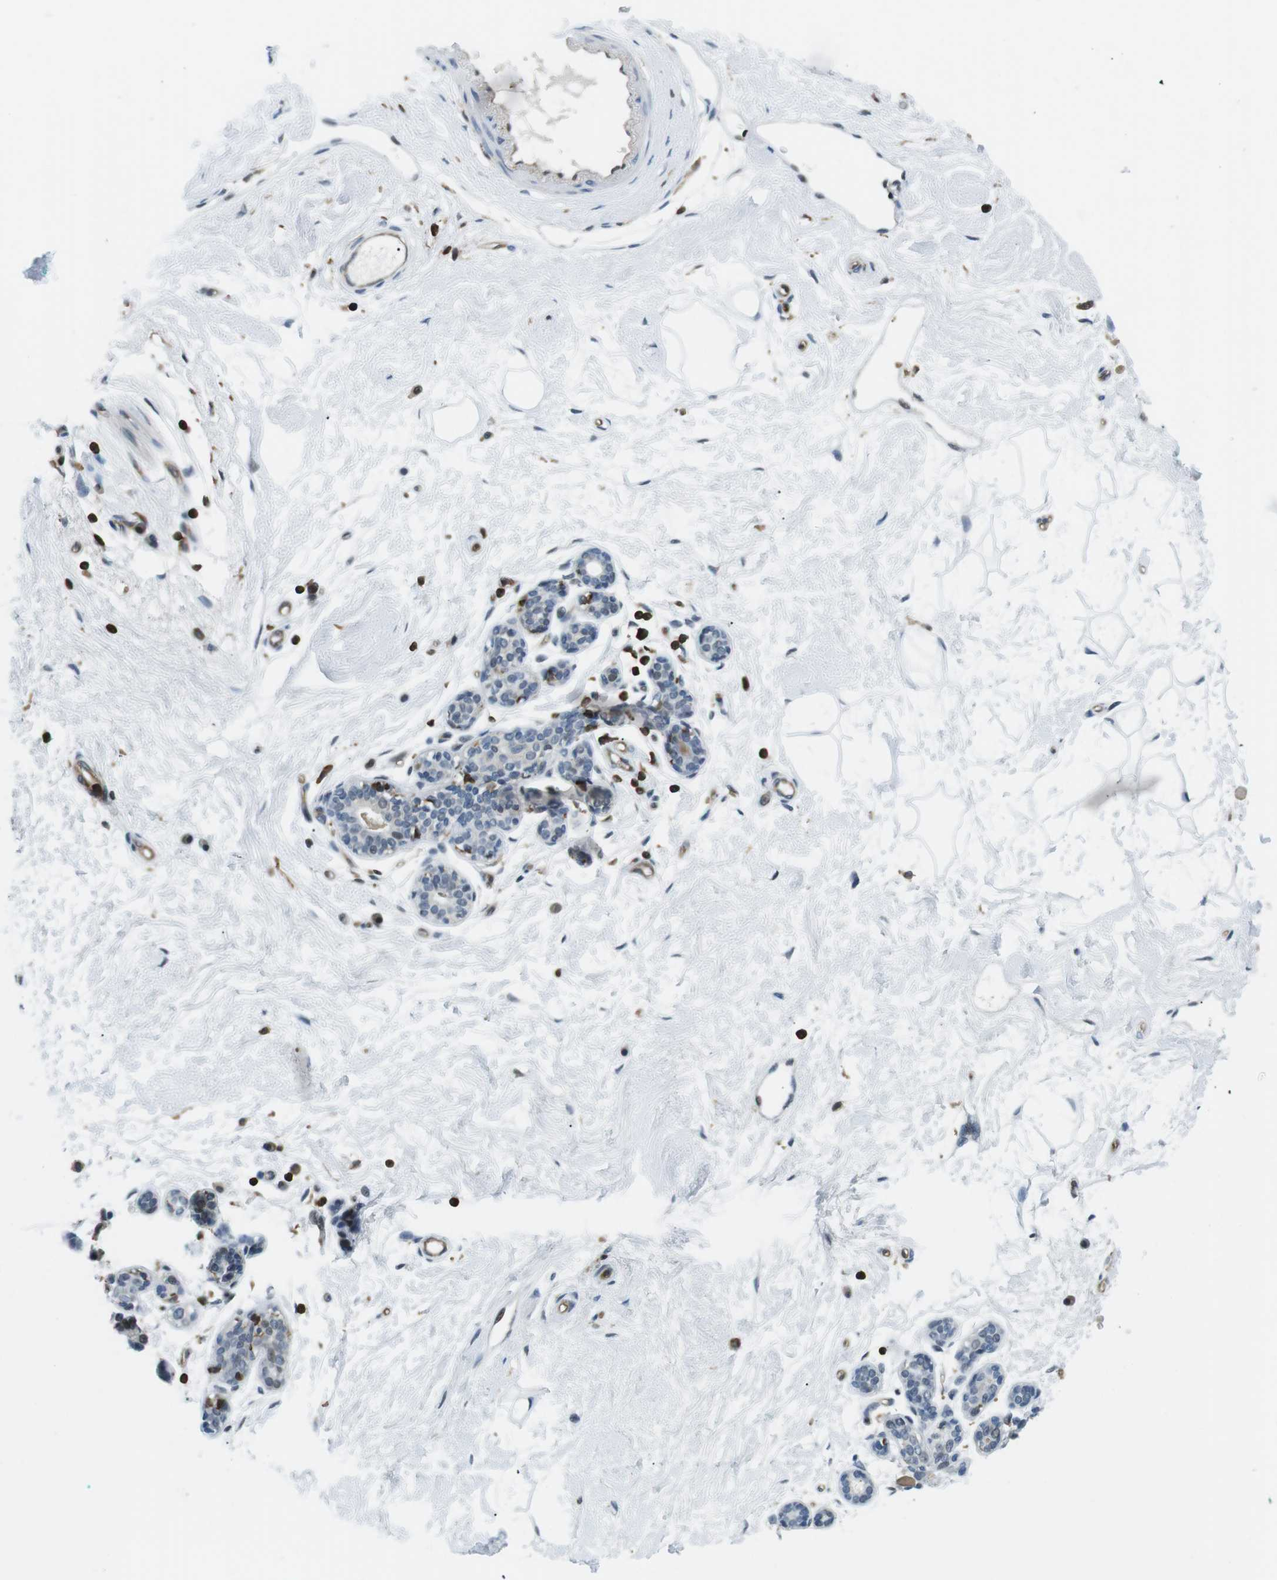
{"staining": {"intensity": "negative", "quantity": "none", "location": "none"}, "tissue": "breast", "cell_type": "Adipocytes", "image_type": "normal", "snomed": [{"axis": "morphology", "description": "Normal tissue, NOS"}, {"axis": "morphology", "description": "Lobular carcinoma"}, {"axis": "topography", "description": "Breast"}], "caption": "Human breast stained for a protein using immunohistochemistry (IHC) displays no staining in adipocytes.", "gene": "STK10", "patient": {"sex": "female", "age": 59}}